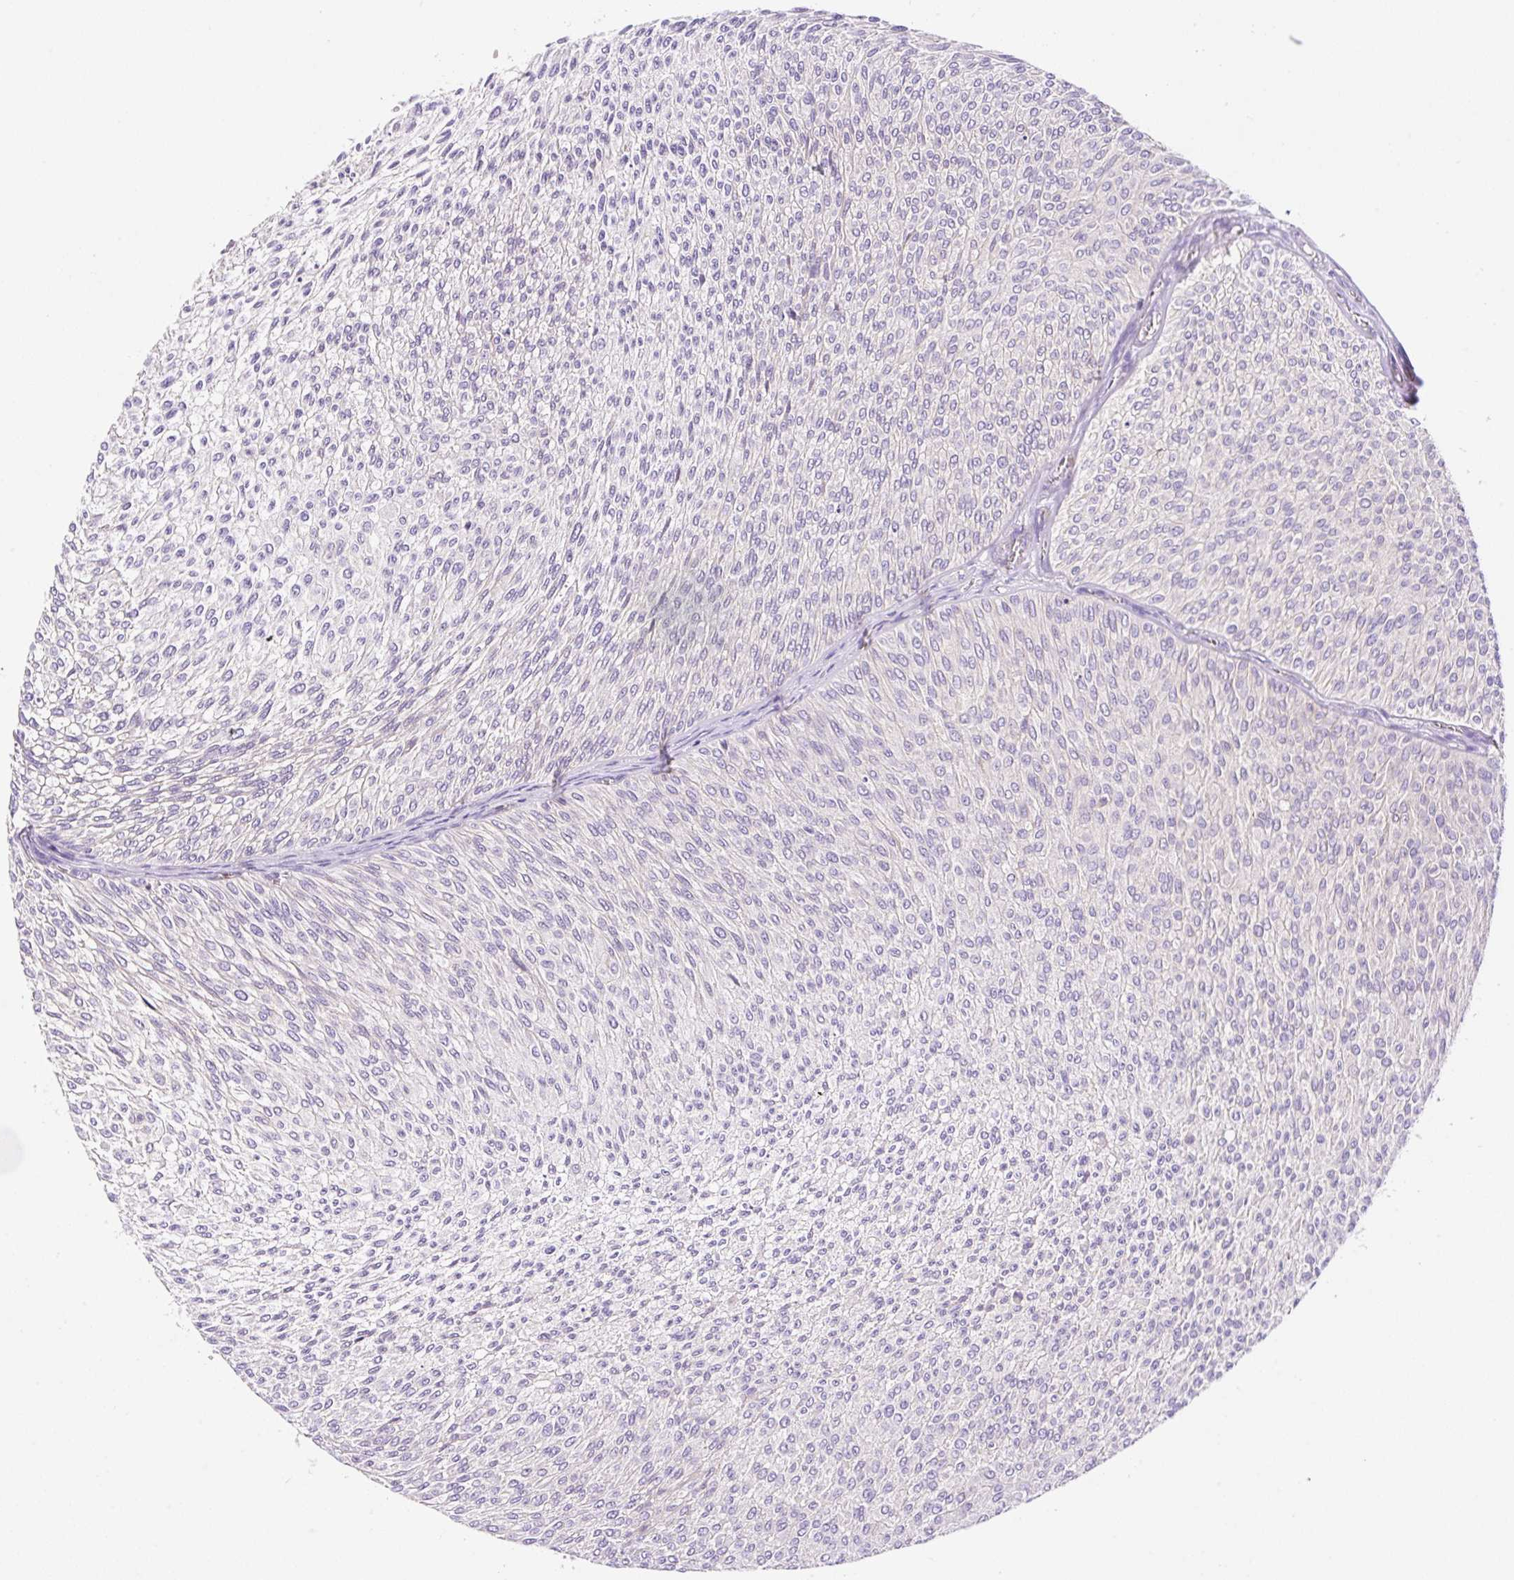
{"staining": {"intensity": "negative", "quantity": "none", "location": "none"}, "tissue": "urothelial cancer", "cell_type": "Tumor cells", "image_type": "cancer", "snomed": [{"axis": "morphology", "description": "Urothelial carcinoma, Low grade"}, {"axis": "topography", "description": "Urinary bladder"}], "caption": "Tumor cells show no significant protein positivity in urothelial carcinoma (low-grade). Brightfield microscopy of immunohistochemistry stained with DAB (3,3'-diaminobenzidine) (brown) and hematoxylin (blue), captured at high magnification.", "gene": "LHFPL5", "patient": {"sex": "male", "age": 91}}